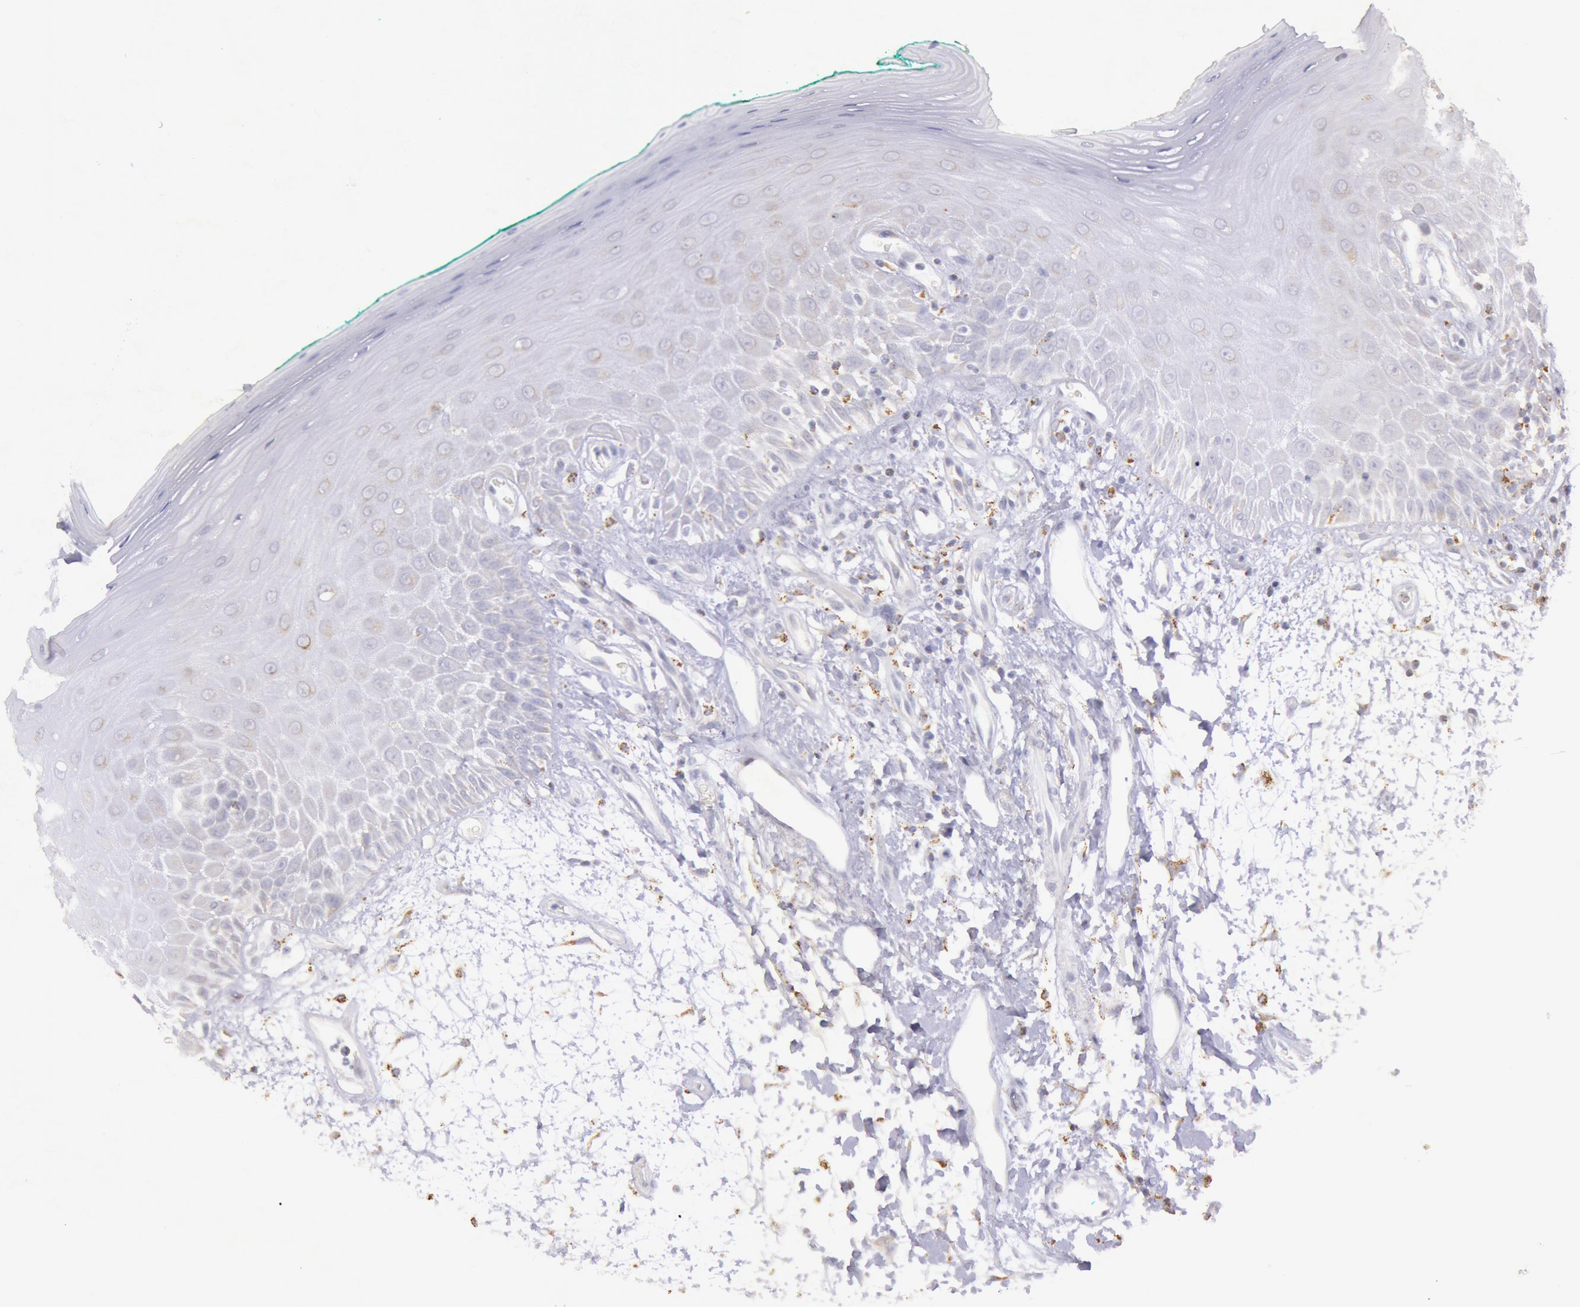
{"staining": {"intensity": "weak", "quantity": "25%-75%", "location": "cytoplasmic/membranous"}, "tissue": "oral mucosa", "cell_type": "Squamous epithelial cells", "image_type": "normal", "snomed": [{"axis": "morphology", "description": "Normal tissue, NOS"}, {"axis": "morphology", "description": "Squamous cell carcinoma, NOS"}, {"axis": "topography", "description": "Skeletal muscle"}, {"axis": "topography", "description": "Oral tissue"}, {"axis": "topography", "description": "Head-Neck"}], "caption": "Immunohistochemistry (IHC) (DAB) staining of normal human oral mucosa reveals weak cytoplasmic/membranous protein staining in approximately 25%-75% of squamous epithelial cells.", "gene": "FRMD6", "patient": {"sex": "female", "age": 84}}